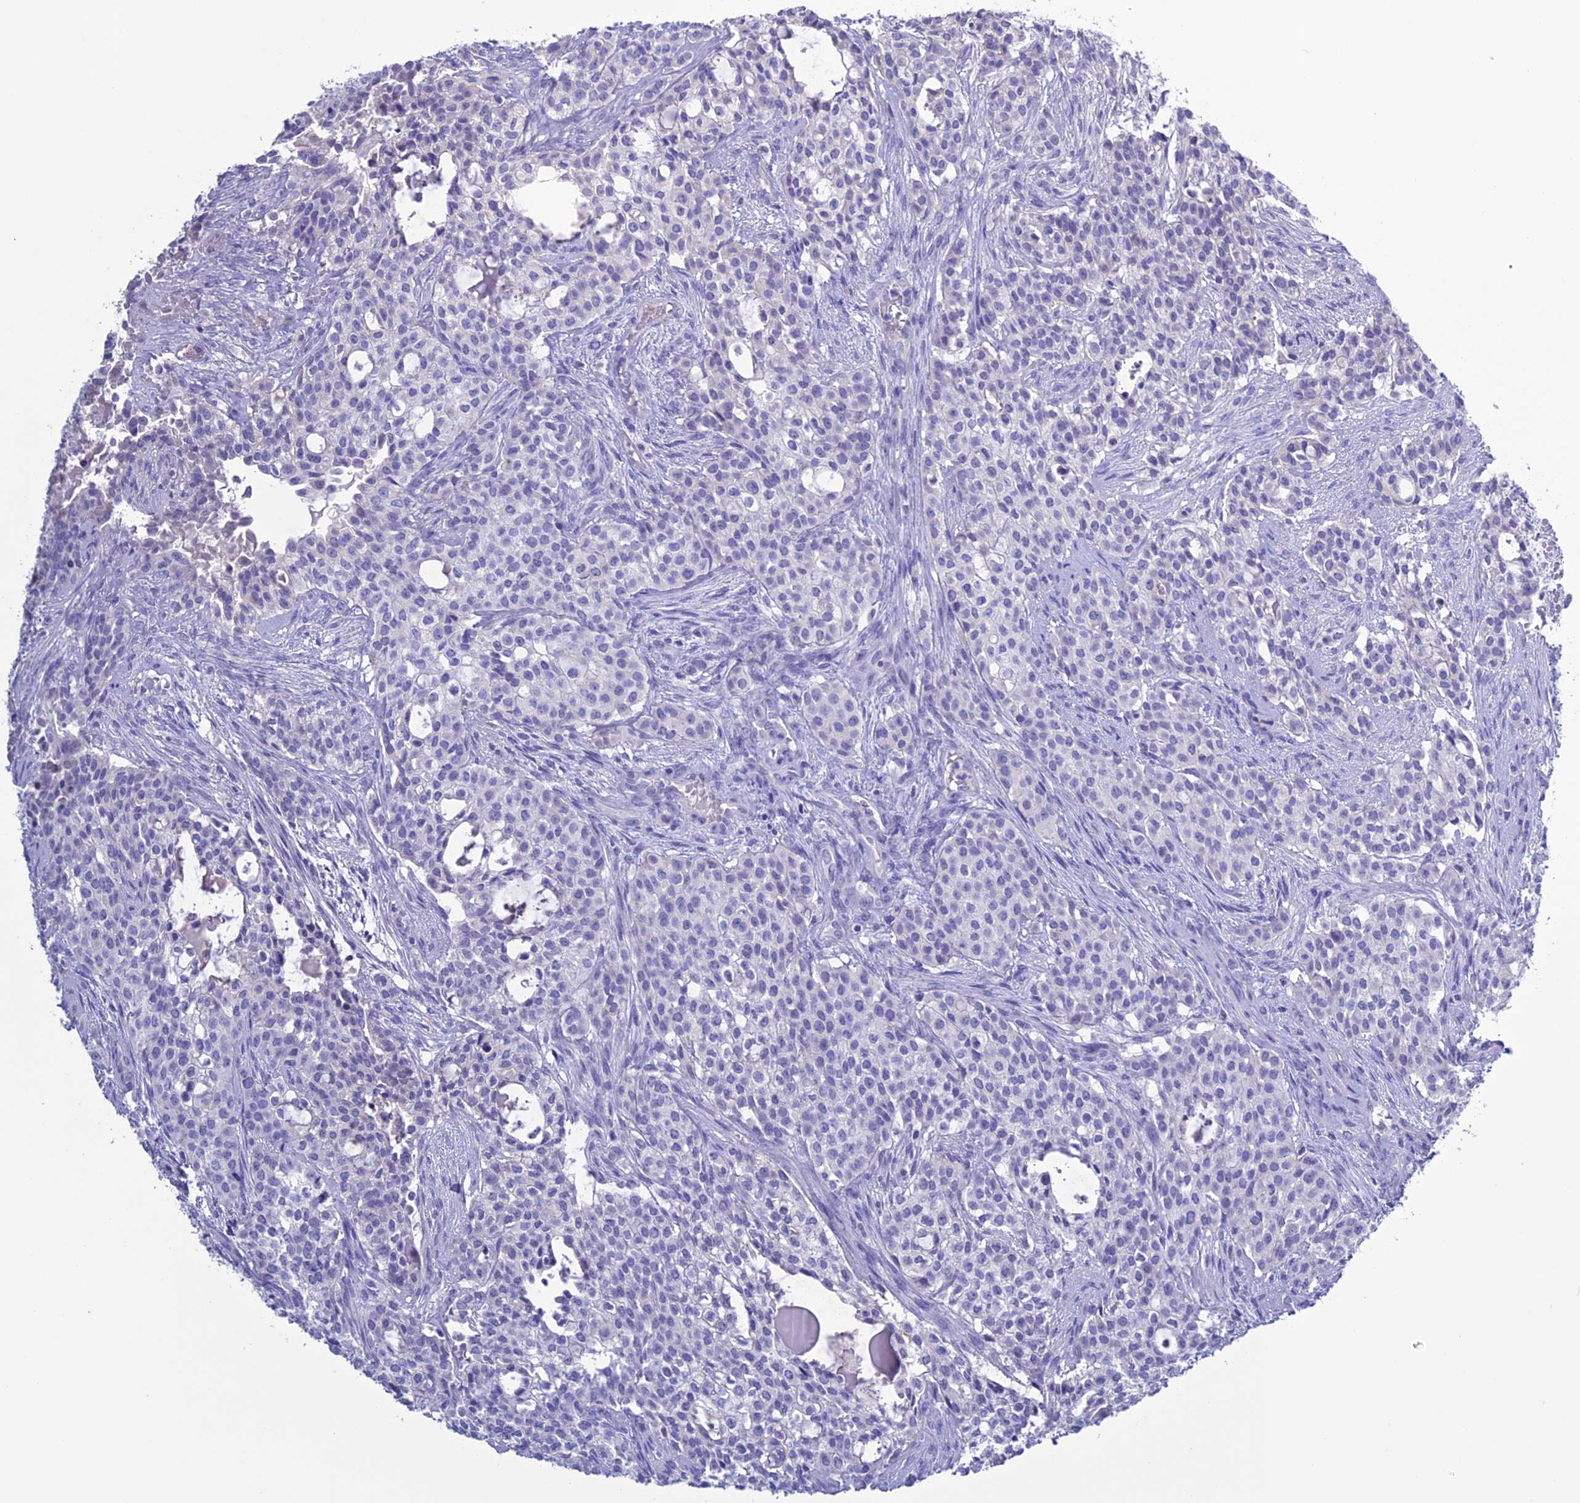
{"staining": {"intensity": "negative", "quantity": "none", "location": "none"}, "tissue": "head and neck cancer", "cell_type": "Tumor cells", "image_type": "cancer", "snomed": [{"axis": "morphology", "description": "Adenocarcinoma, NOS"}, {"axis": "topography", "description": "Head-Neck"}], "caption": "DAB immunohistochemical staining of head and neck cancer (adenocarcinoma) reveals no significant positivity in tumor cells.", "gene": "CLEC2L", "patient": {"sex": "male", "age": 81}}